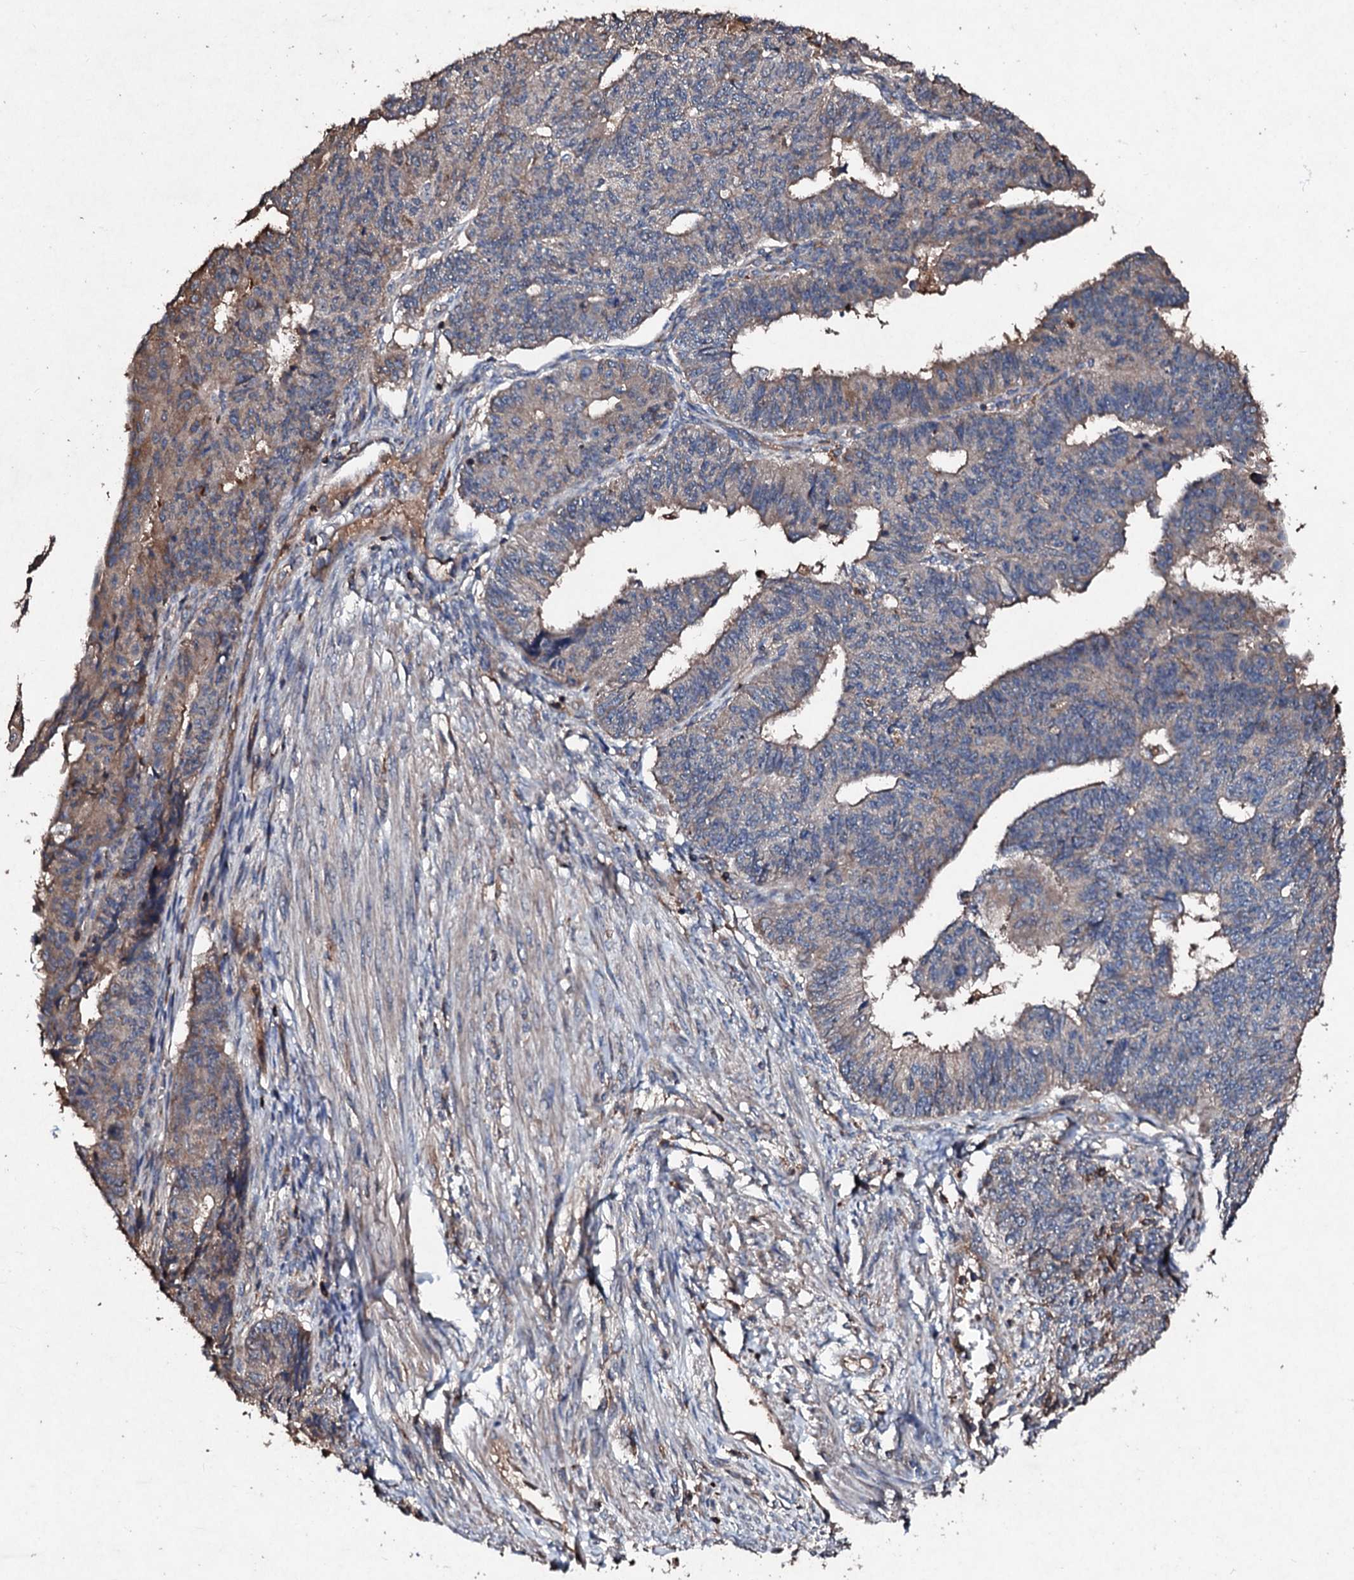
{"staining": {"intensity": "weak", "quantity": "<25%", "location": "cytoplasmic/membranous"}, "tissue": "endometrial cancer", "cell_type": "Tumor cells", "image_type": "cancer", "snomed": [{"axis": "morphology", "description": "Adenocarcinoma, NOS"}, {"axis": "topography", "description": "Endometrium"}], "caption": "There is no significant staining in tumor cells of endometrial cancer. (Brightfield microscopy of DAB immunohistochemistry at high magnification).", "gene": "KERA", "patient": {"sex": "female", "age": 32}}